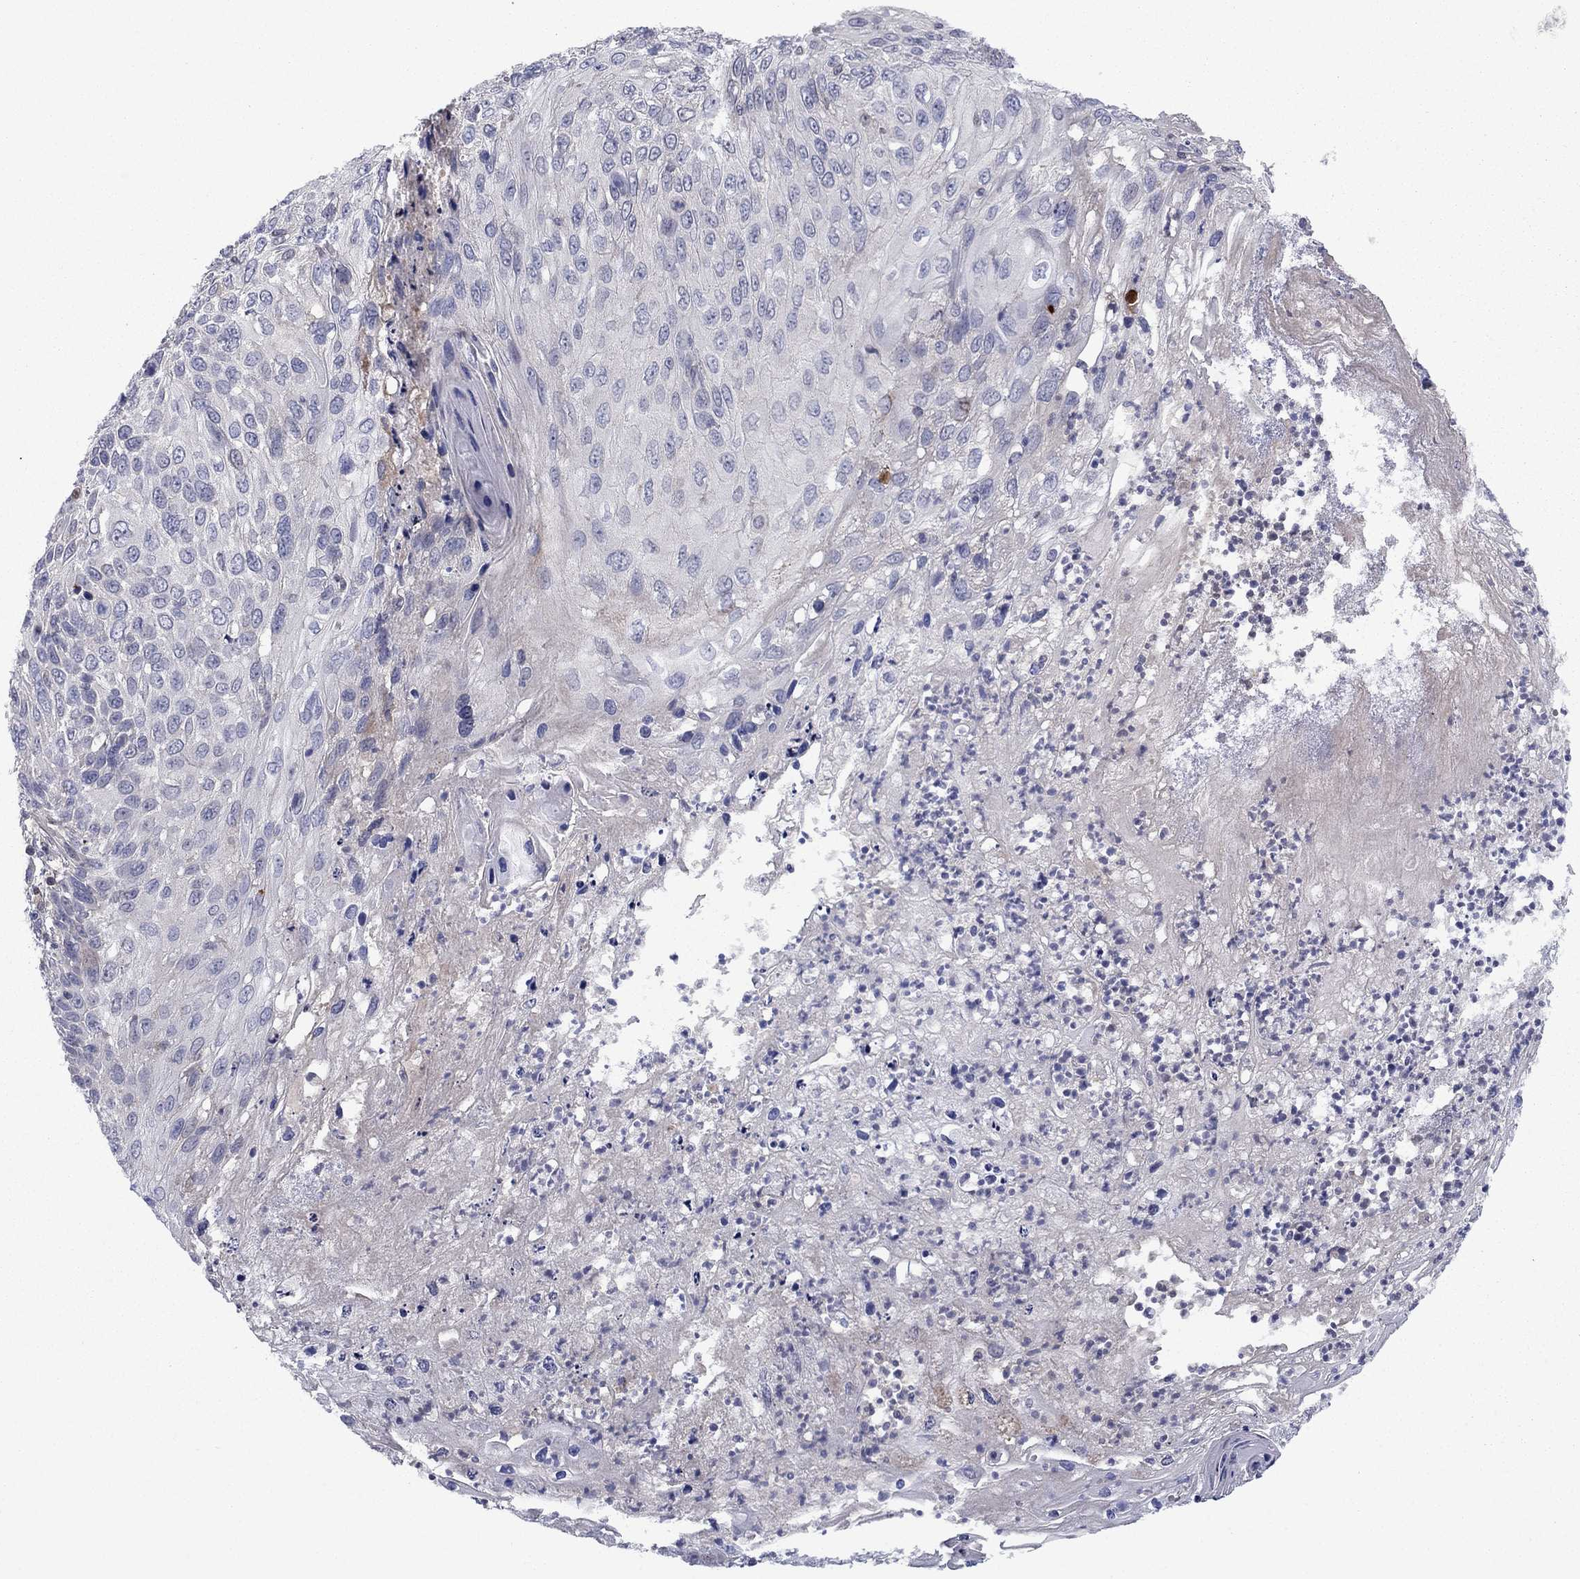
{"staining": {"intensity": "negative", "quantity": "none", "location": "none"}, "tissue": "skin cancer", "cell_type": "Tumor cells", "image_type": "cancer", "snomed": [{"axis": "morphology", "description": "Squamous cell carcinoma, NOS"}, {"axis": "topography", "description": "Skin"}], "caption": "Micrograph shows no protein positivity in tumor cells of skin squamous cell carcinoma tissue.", "gene": "GRHPR", "patient": {"sex": "male", "age": 92}}